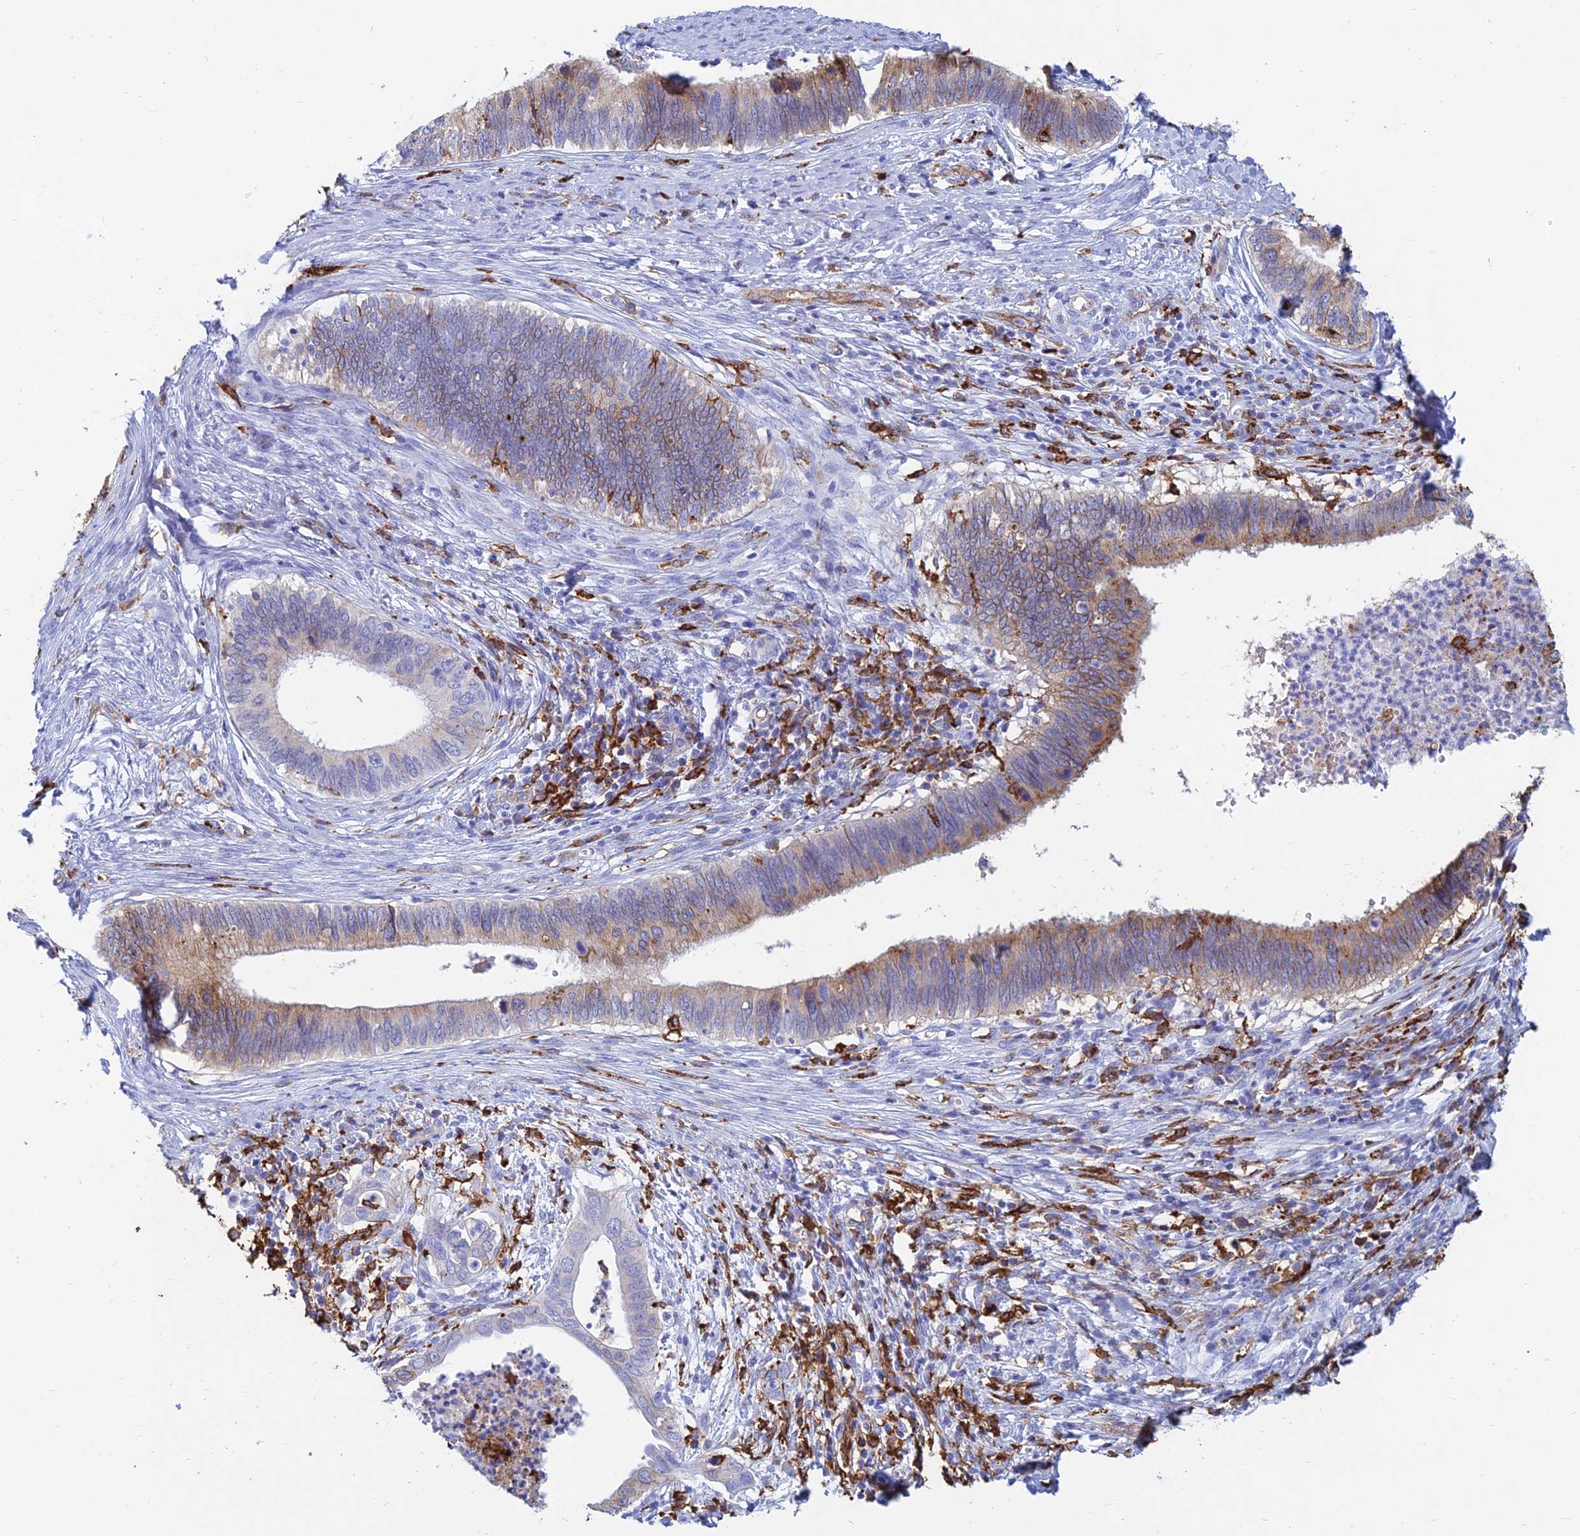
{"staining": {"intensity": "moderate", "quantity": "25%-75%", "location": "cytoplasmic/membranous"}, "tissue": "cervical cancer", "cell_type": "Tumor cells", "image_type": "cancer", "snomed": [{"axis": "morphology", "description": "Adenocarcinoma, NOS"}, {"axis": "topography", "description": "Cervix"}], "caption": "Brown immunohistochemical staining in cervical cancer (adenocarcinoma) shows moderate cytoplasmic/membranous expression in approximately 25%-75% of tumor cells. The protein is shown in brown color, while the nuclei are stained blue.", "gene": "HLA-DRB1", "patient": {"sex": "female", "age": 42}}